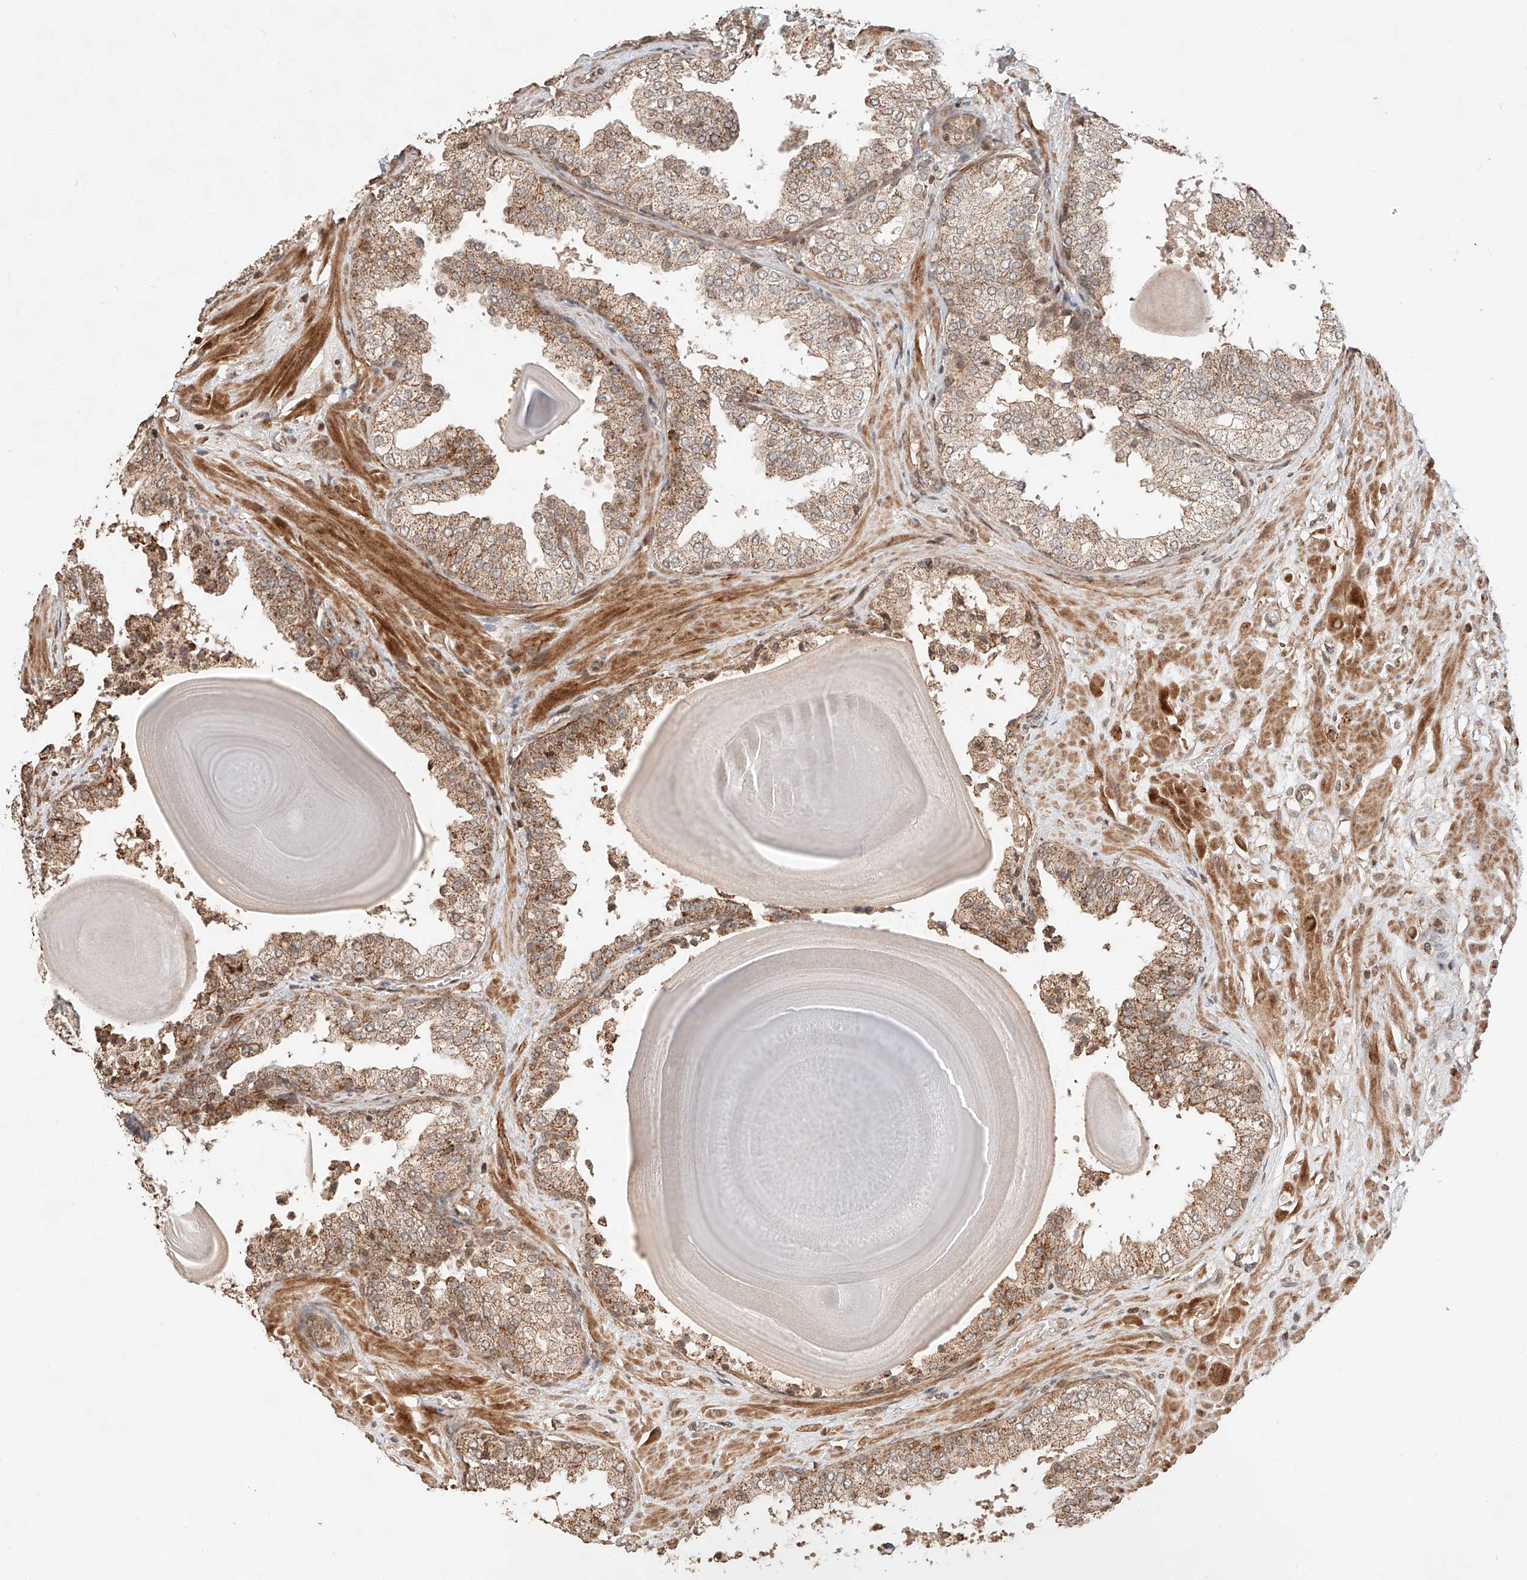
{"staining": {"intensity": "moderate", "quantity": ">75%", "location": "cytoplasmic/membranous"}, "tissue": "prostate", "cell_type": "Glandular cells", "image_type": "normal", "snomed": [{"axis": "morphology", "description": "Normal tissue, NOS"}, {"axis": "topography", "description": "Prostate"}], "caption": "Glandular cells exhibit medium levels of moderate cytoplasmic/membranous expression in approximately >75% of cells in benign prostate. (brown staining indicates protein expression, while blue staining denotes nuclei).", "gene": "ARHGAP33", "patient": {"sex": "male", "age": 48}}